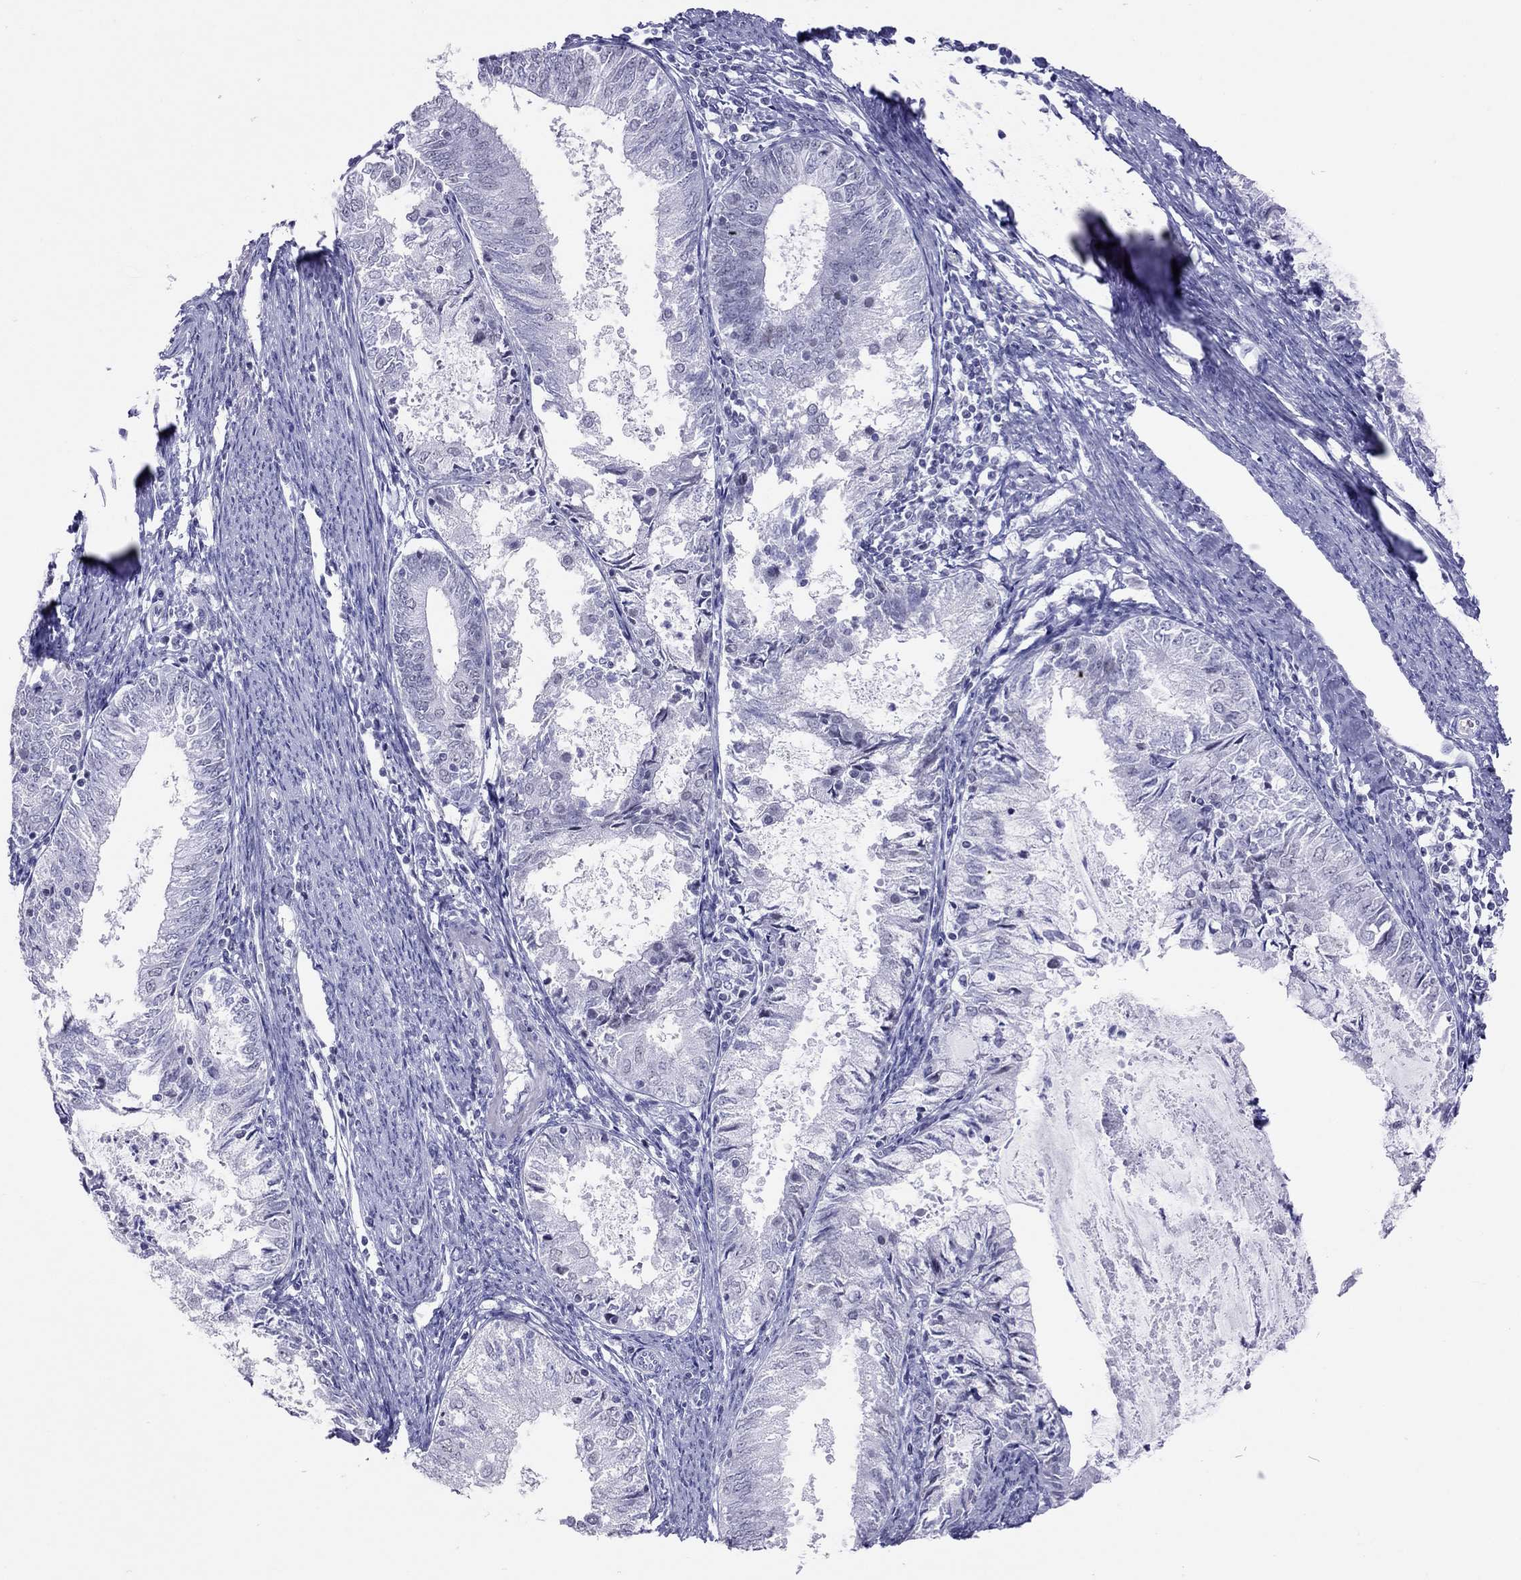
{"staining": {"intensity": "negative", "quantity": "none", "location": "none"}, "tissue": "endometrial cancer", "cell_type": "Tumor cells", "image_type": "cancer", "snomed": [{"axis": "morphology", "description": "Adenocarcinoma, NOS"}, {"axis": "topography", "description": "Endometrium"}], "caption": "This histopathology image is of endometrial cancer (adenocarcinoma) stained with immunohistochemistry to label a protein in brown with the nuclei are counter-stained blue. There is no staining in tumor cells.", "gene": "JHY", "patient": {"sex": "female", "age": 57}}